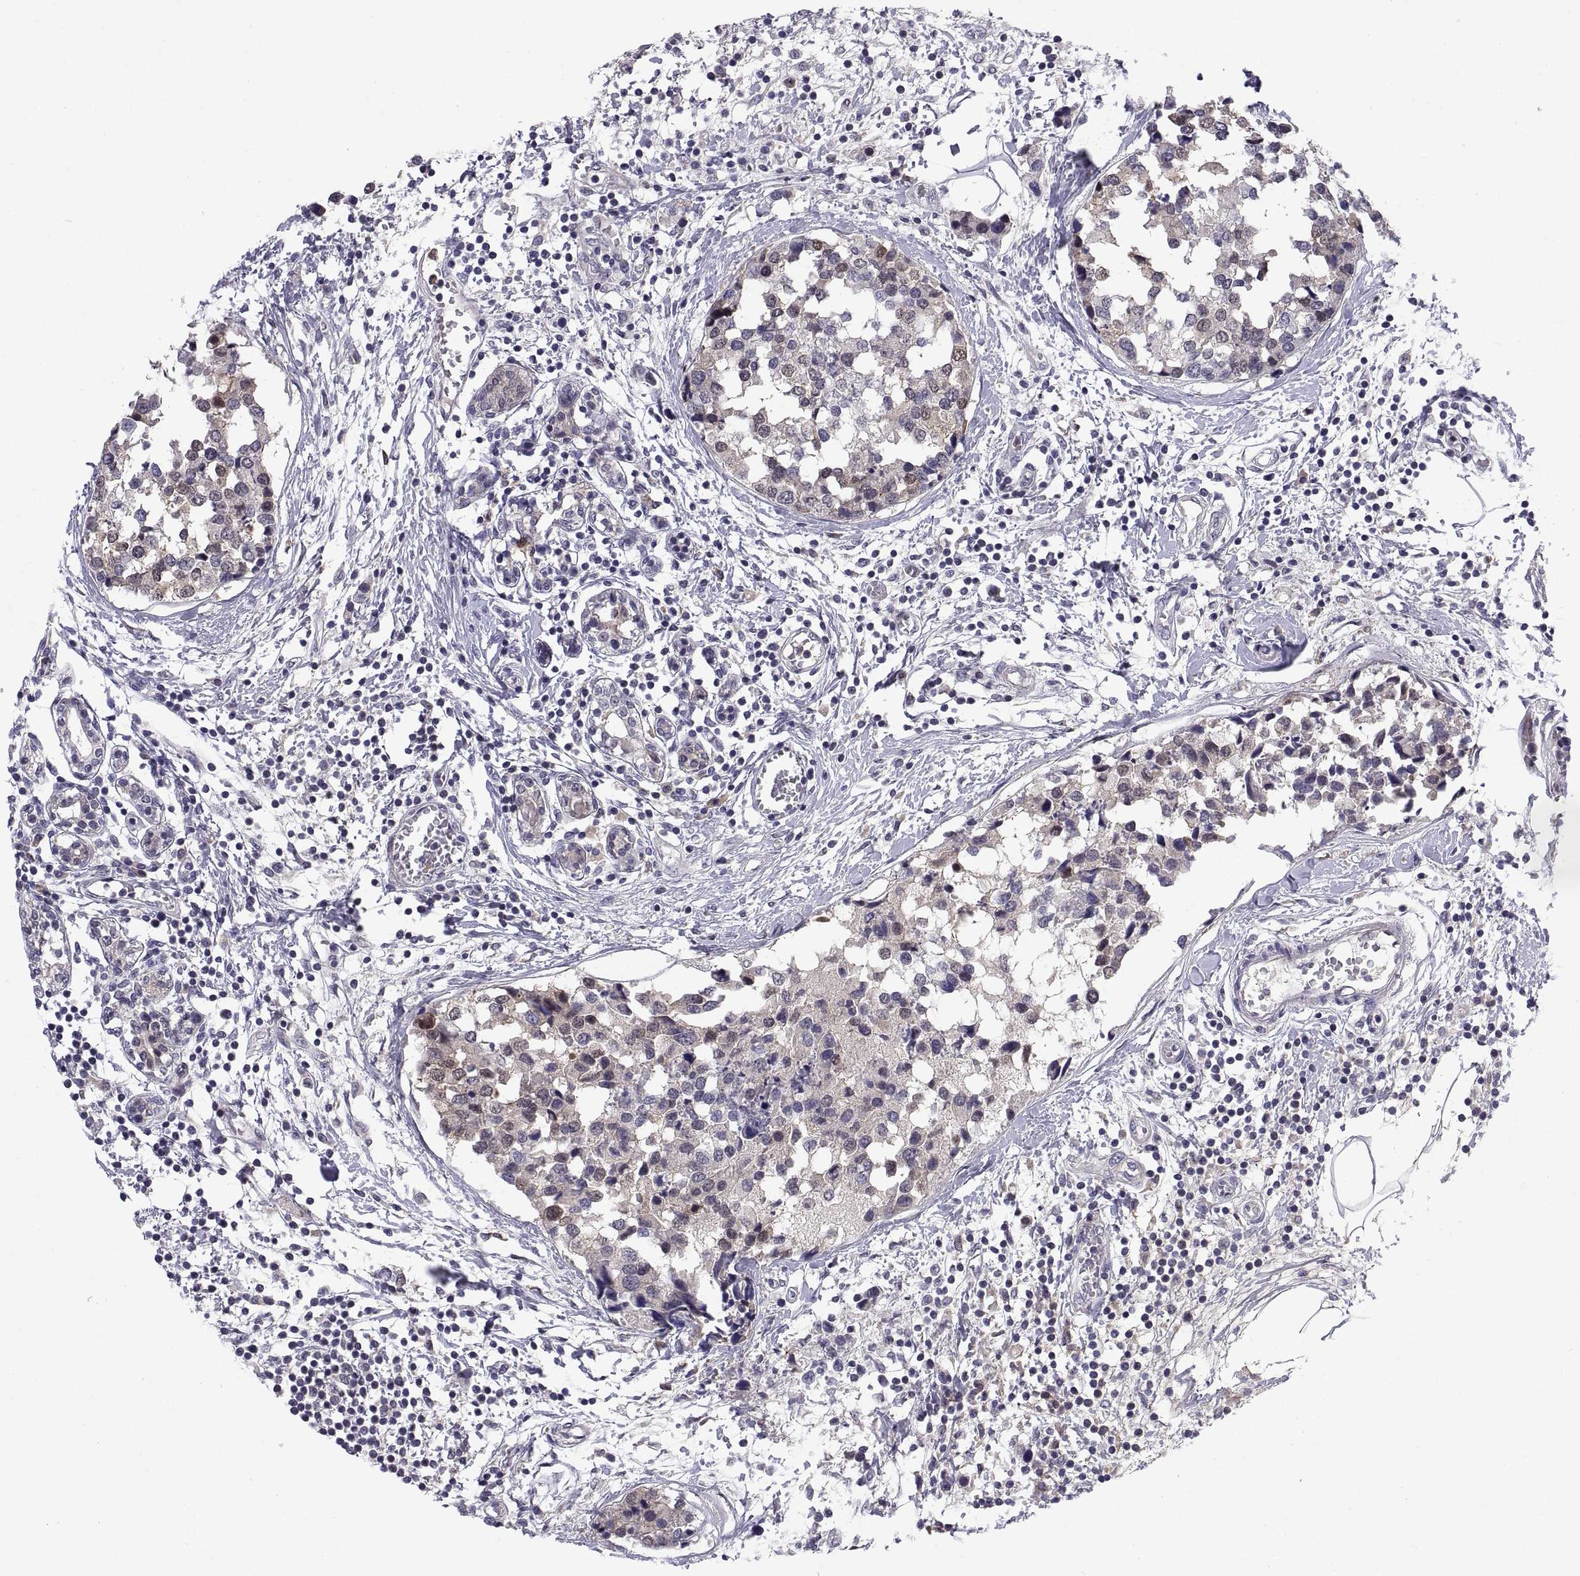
{"staining": {"intensity": "weak", "quantity": "25%-75%", "location": "cytoplasmic/membranous,nuclear"}, "tissue": "breast cancer", "cell_type": "Tumor cells", "image_type": "cancer", "snomed": [{"axis": "morphology", "description": "Lobular carcinoma"}, {"axis": "topography", "description": "Breast"}], "caption": "A brown stain shows weak cytoplasmic/membranous and nuclear staining of a protein in lobular carcinoma (breast) tumor cells.", "gene": "PKP1", "patient": {"sex": "female", "age": 59}}